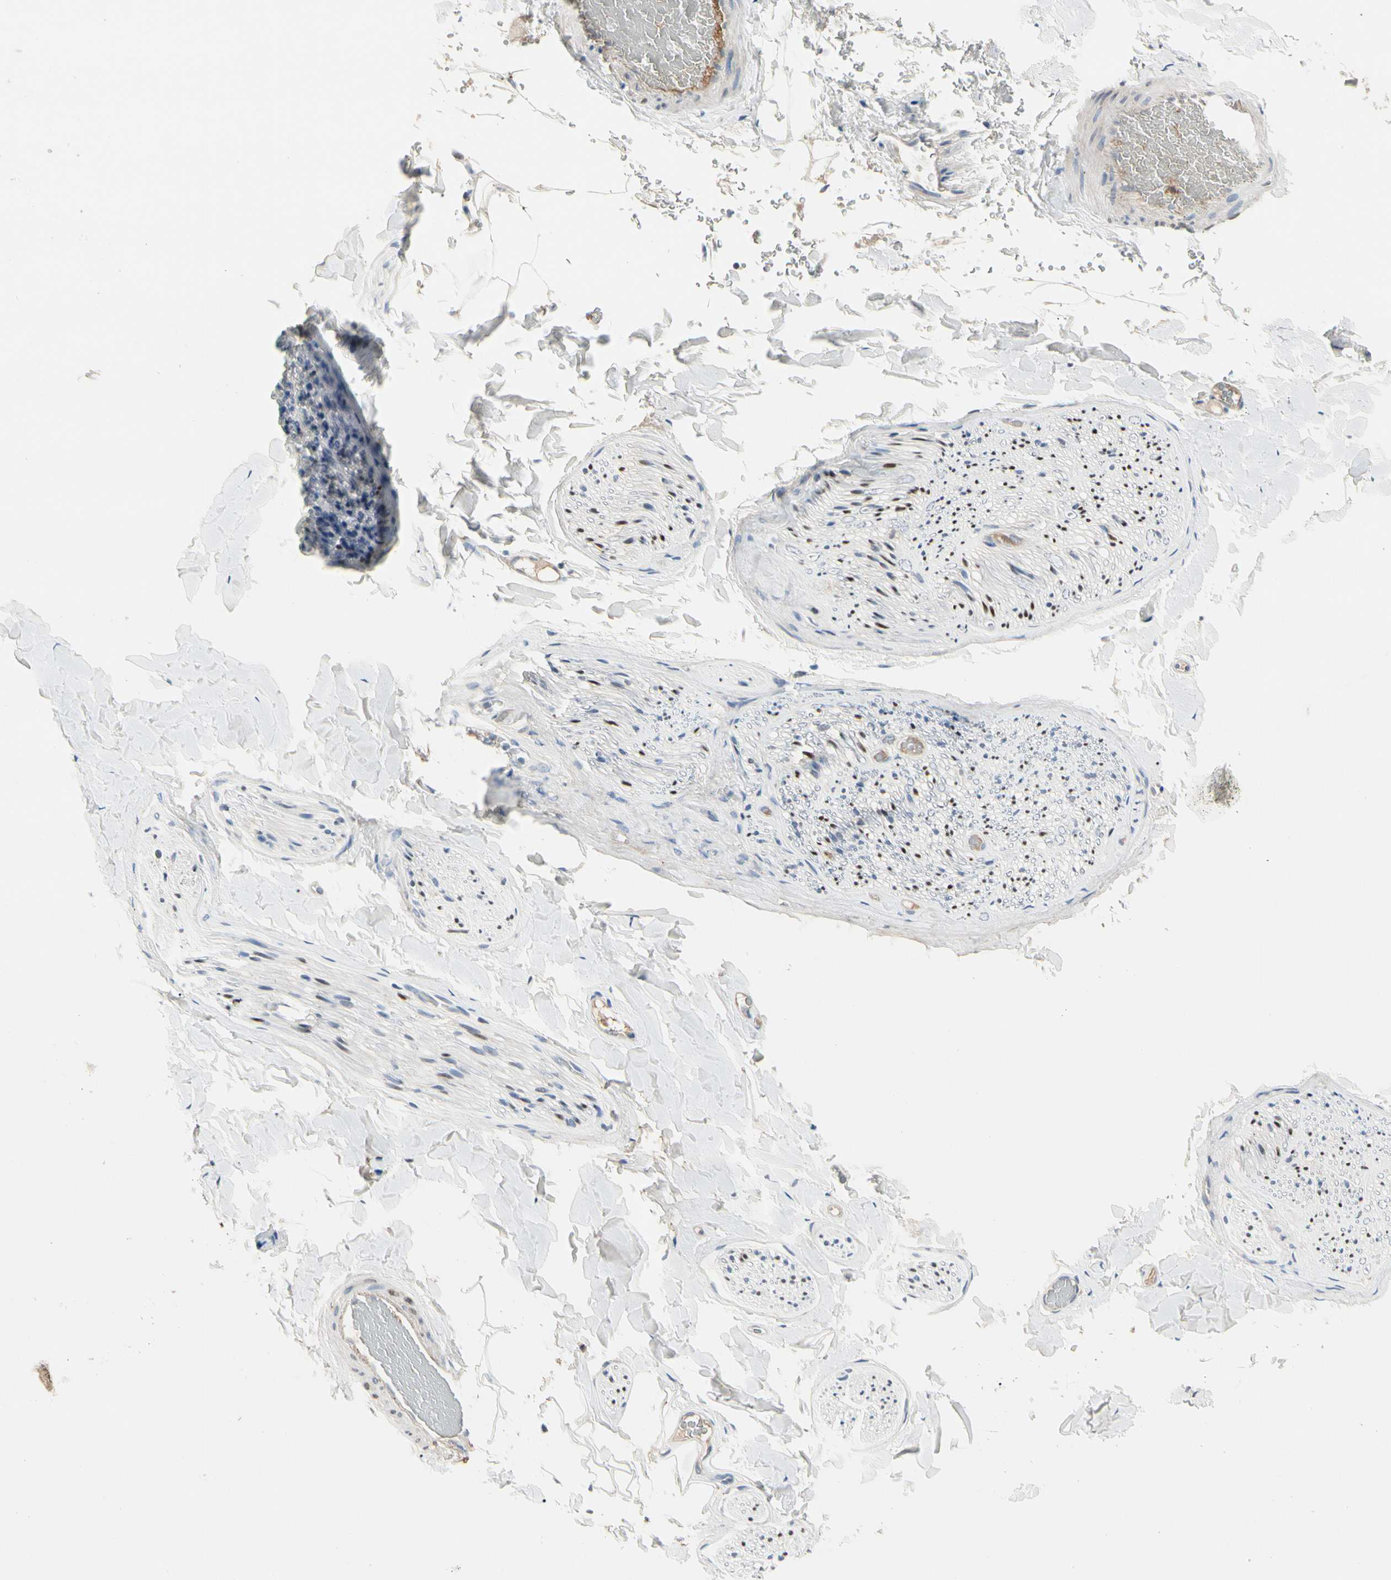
{"staining": {"intensity": "negative", "quantity": "none", "location": "none"}, "tissue": "adipose tissue", "cell_type": "Adipocytes", "image_type": "normal", "snomed": [{"axis": "morphology", "description": "Normal tissue, NOS"}, {"axis": "topography", "description": "Peripheral nerve tissue"}], "caption": "DAB (3,3'-diaminobenzidine) immunohistochemical staining of normal adipose tissue reveals no significant staining in adipocytes. Nuclei are stained in blue.", "gene": "ECRG4", "patient": {"sex": "male", "age": 70}}